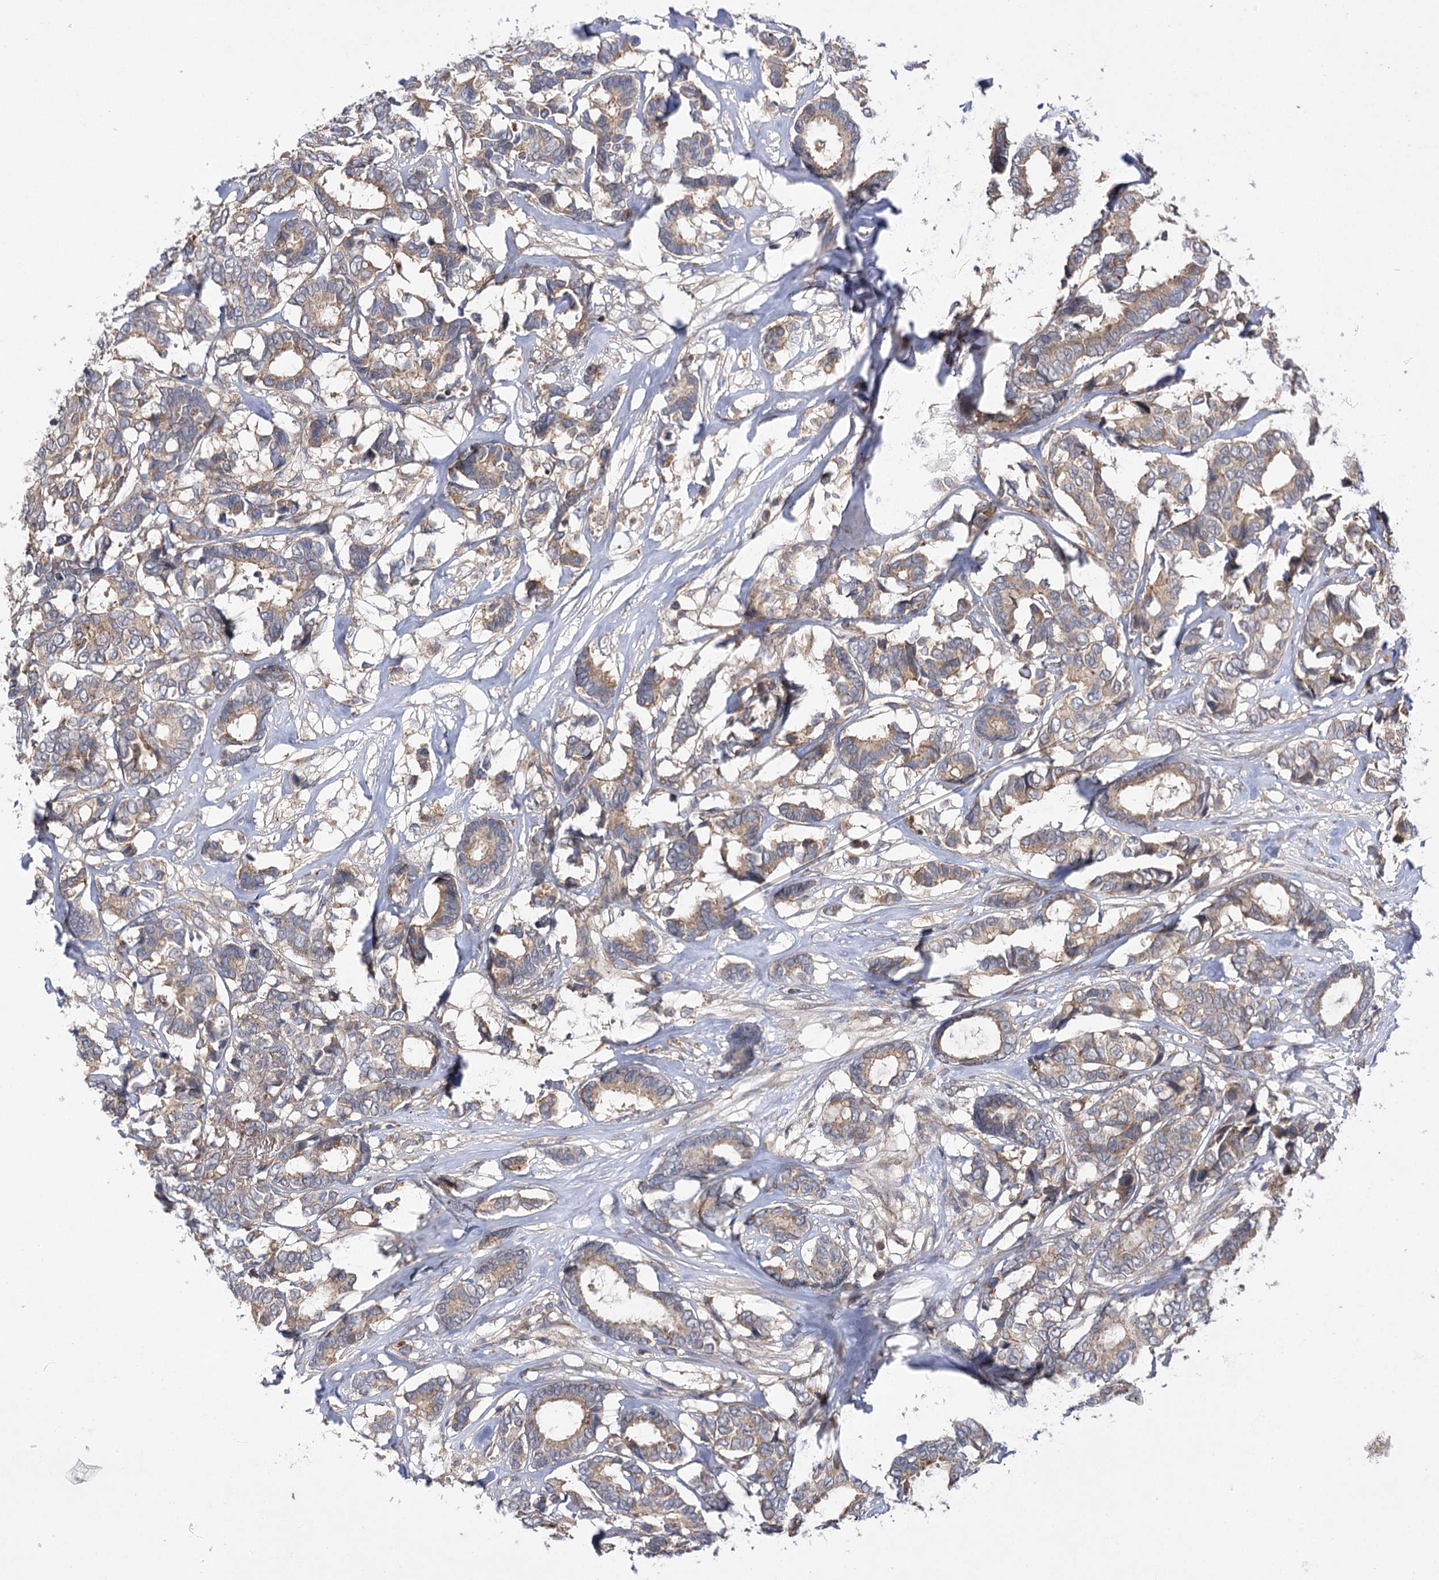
{"staining": {"intensity": "moderate", "quantity": ">75%", "location": "cytoplasmic/membranous"}, "tissue": "breast cancer", "cell_type": "Tumor cells", "image_type": "cancer", "snomed": [{"axis": "morphology", "description": "Duct carcinoma"}, {"axis": "topography", "description": "Breast"}], "caption": "Moderate cytoplasmic/membranous expression for a protein is appreciated in approximately >75% of tumor cells of breast cancer using immunohistochemistry (IHC).", "gene": "BCR", "patient": {"sex": "female", "age": 87}}